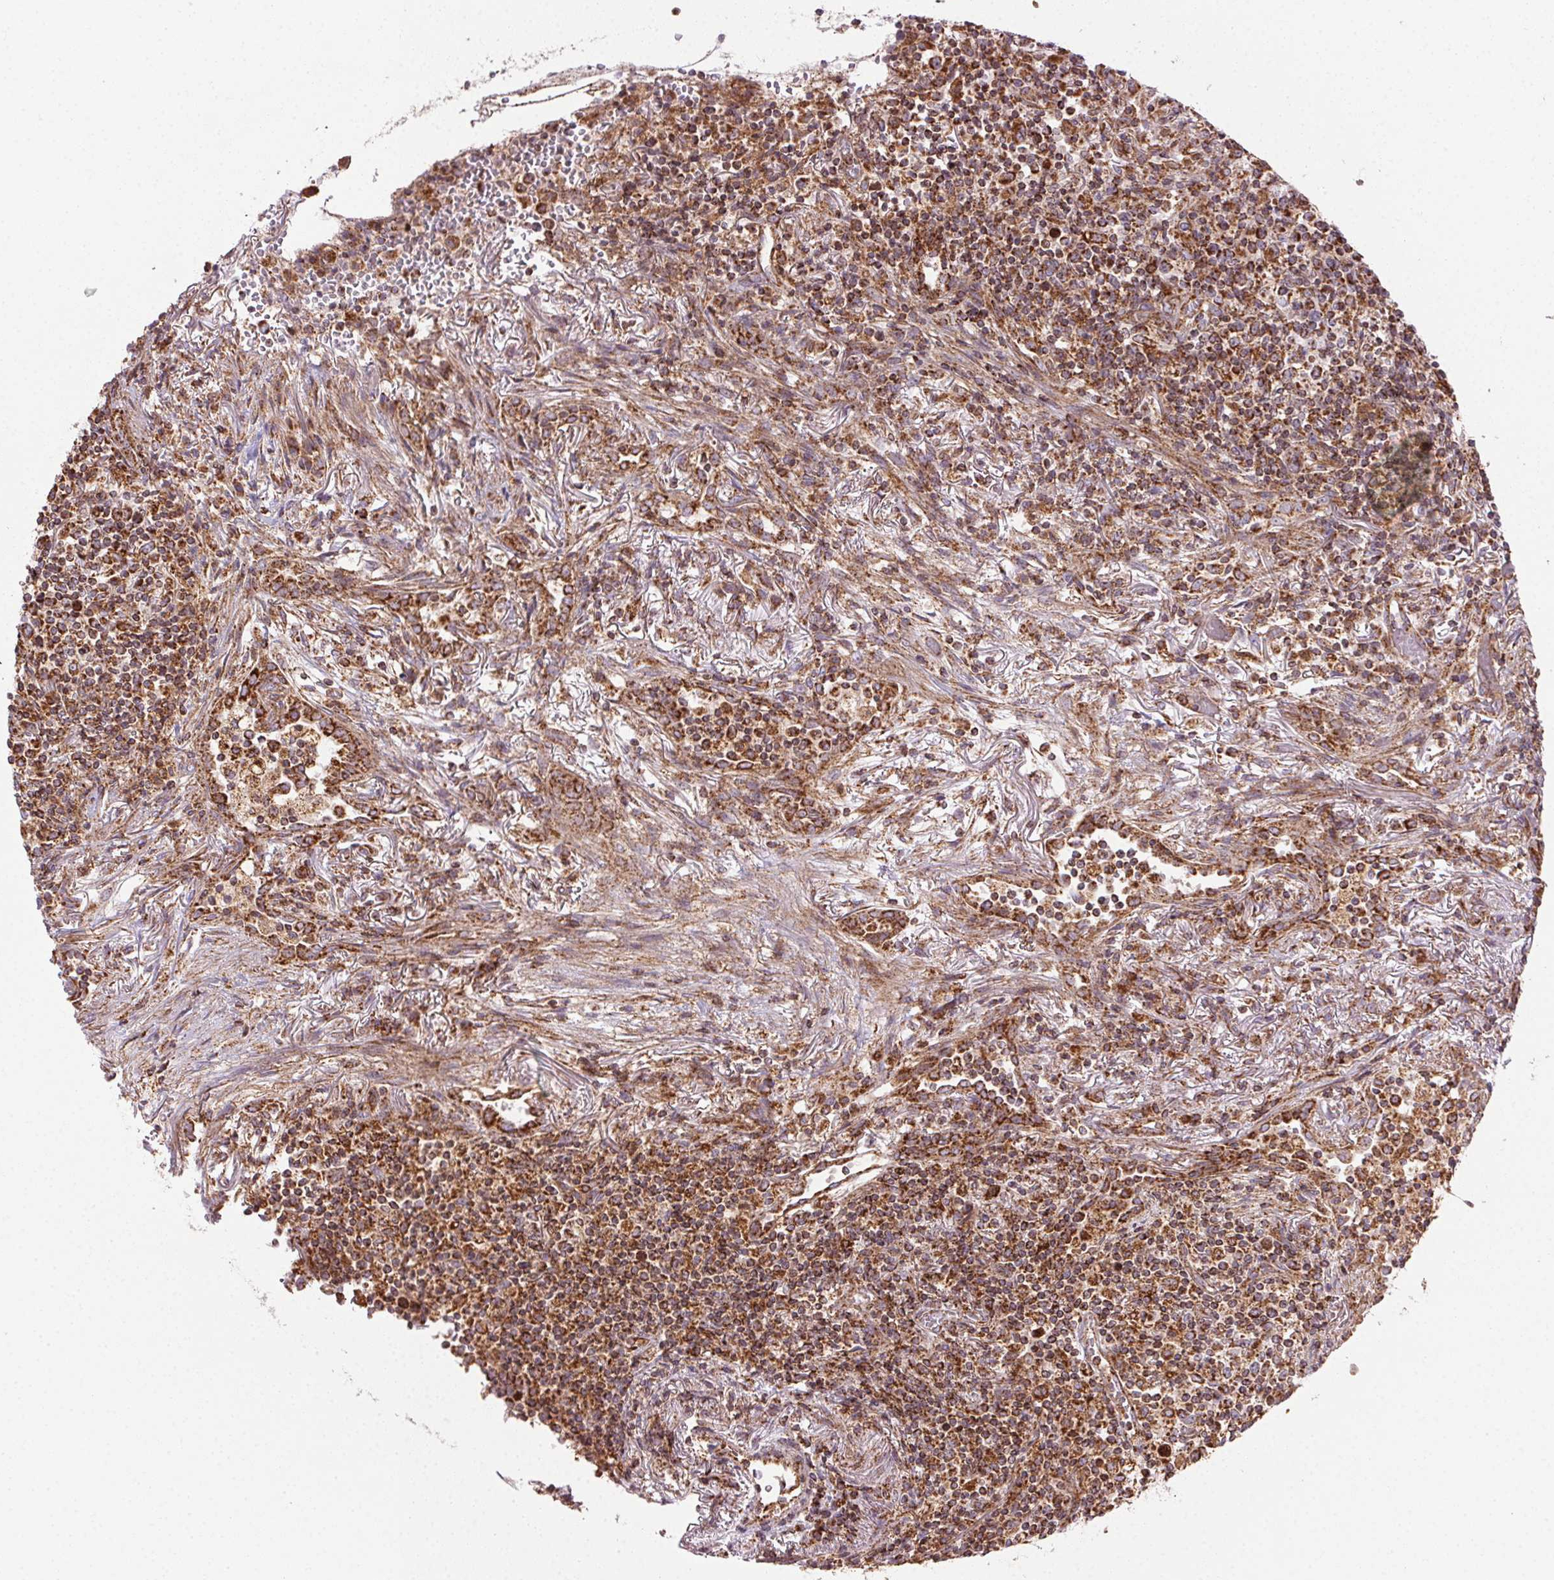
{"staining": {"intensity": "strong", "quantity": ">75%", "location": "cytoplasmic/membranous"}, "tissue": "lymphoma", "cell_type": "Tumor cells", "image_type": "cancer", "snomed": [{"axis": "morphology", "description": "Malignant lymphoma, non-Hodgkin's type, High grade"}, {"axis": "topography", "description": "Lung"}], "caption": "The micrograph exhibits staining of lymphoma, revealing strong cytoplasmic/membranous protein expression (brown color) within tumor cells.", "gene": "CLPB", "patient": {"sex": "male", "age": 79}}